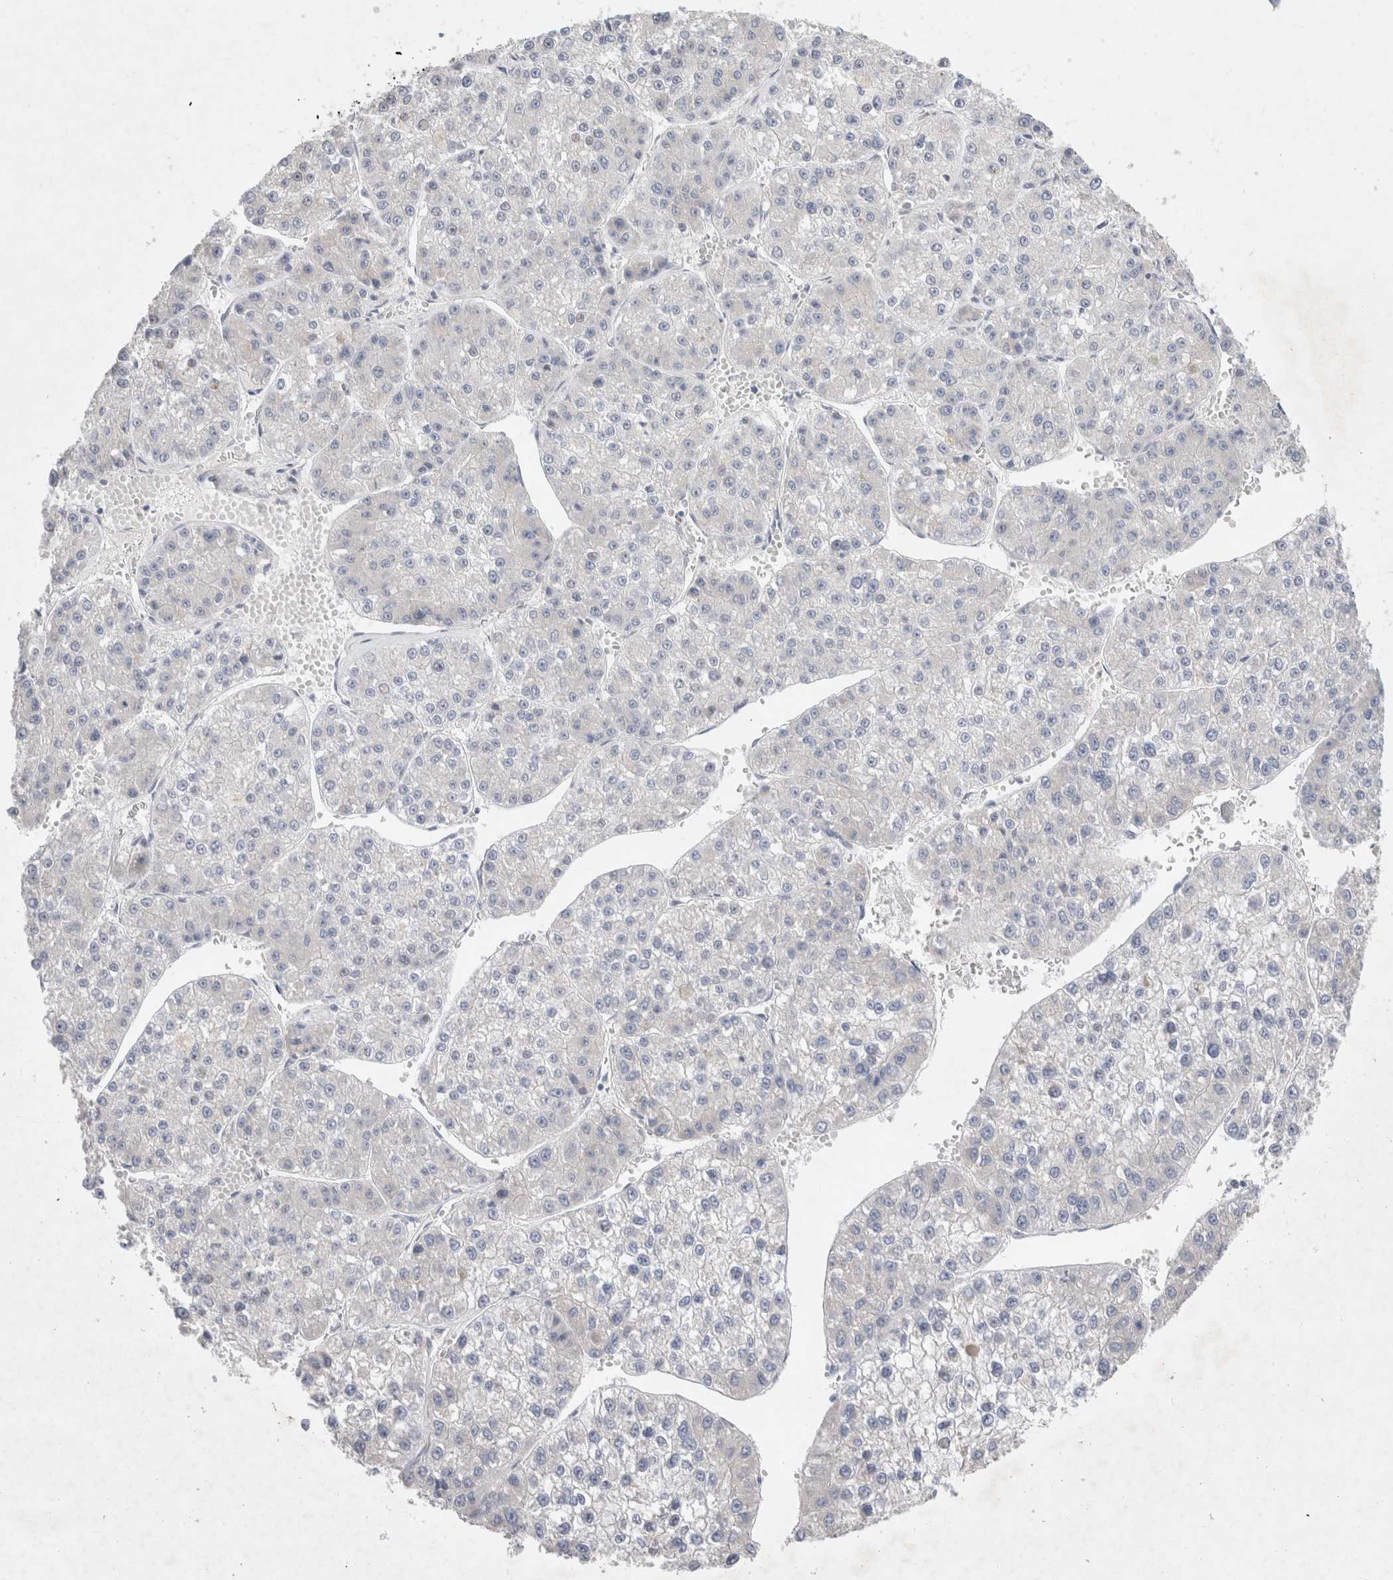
{"staining": {"intensity": "negative", "quantity": "none", "location": "none"}, "tissue": "liver cancer", "cell_type": "Tumor cells", "image_type": "cancer", "snomed": [{"axis": "morphology", "description": "Carcinoma, Hepatocellular, NOS"}, {"axis": "topography", "description": "Liver"}], "caption": "IHC micrograph of neoplastic tissue: human liver cancer stained with DAB exhibits no significant protein staining in tumor cells.", "gene": "BICD2", "patient": {"sex": "female", "age": 73}}